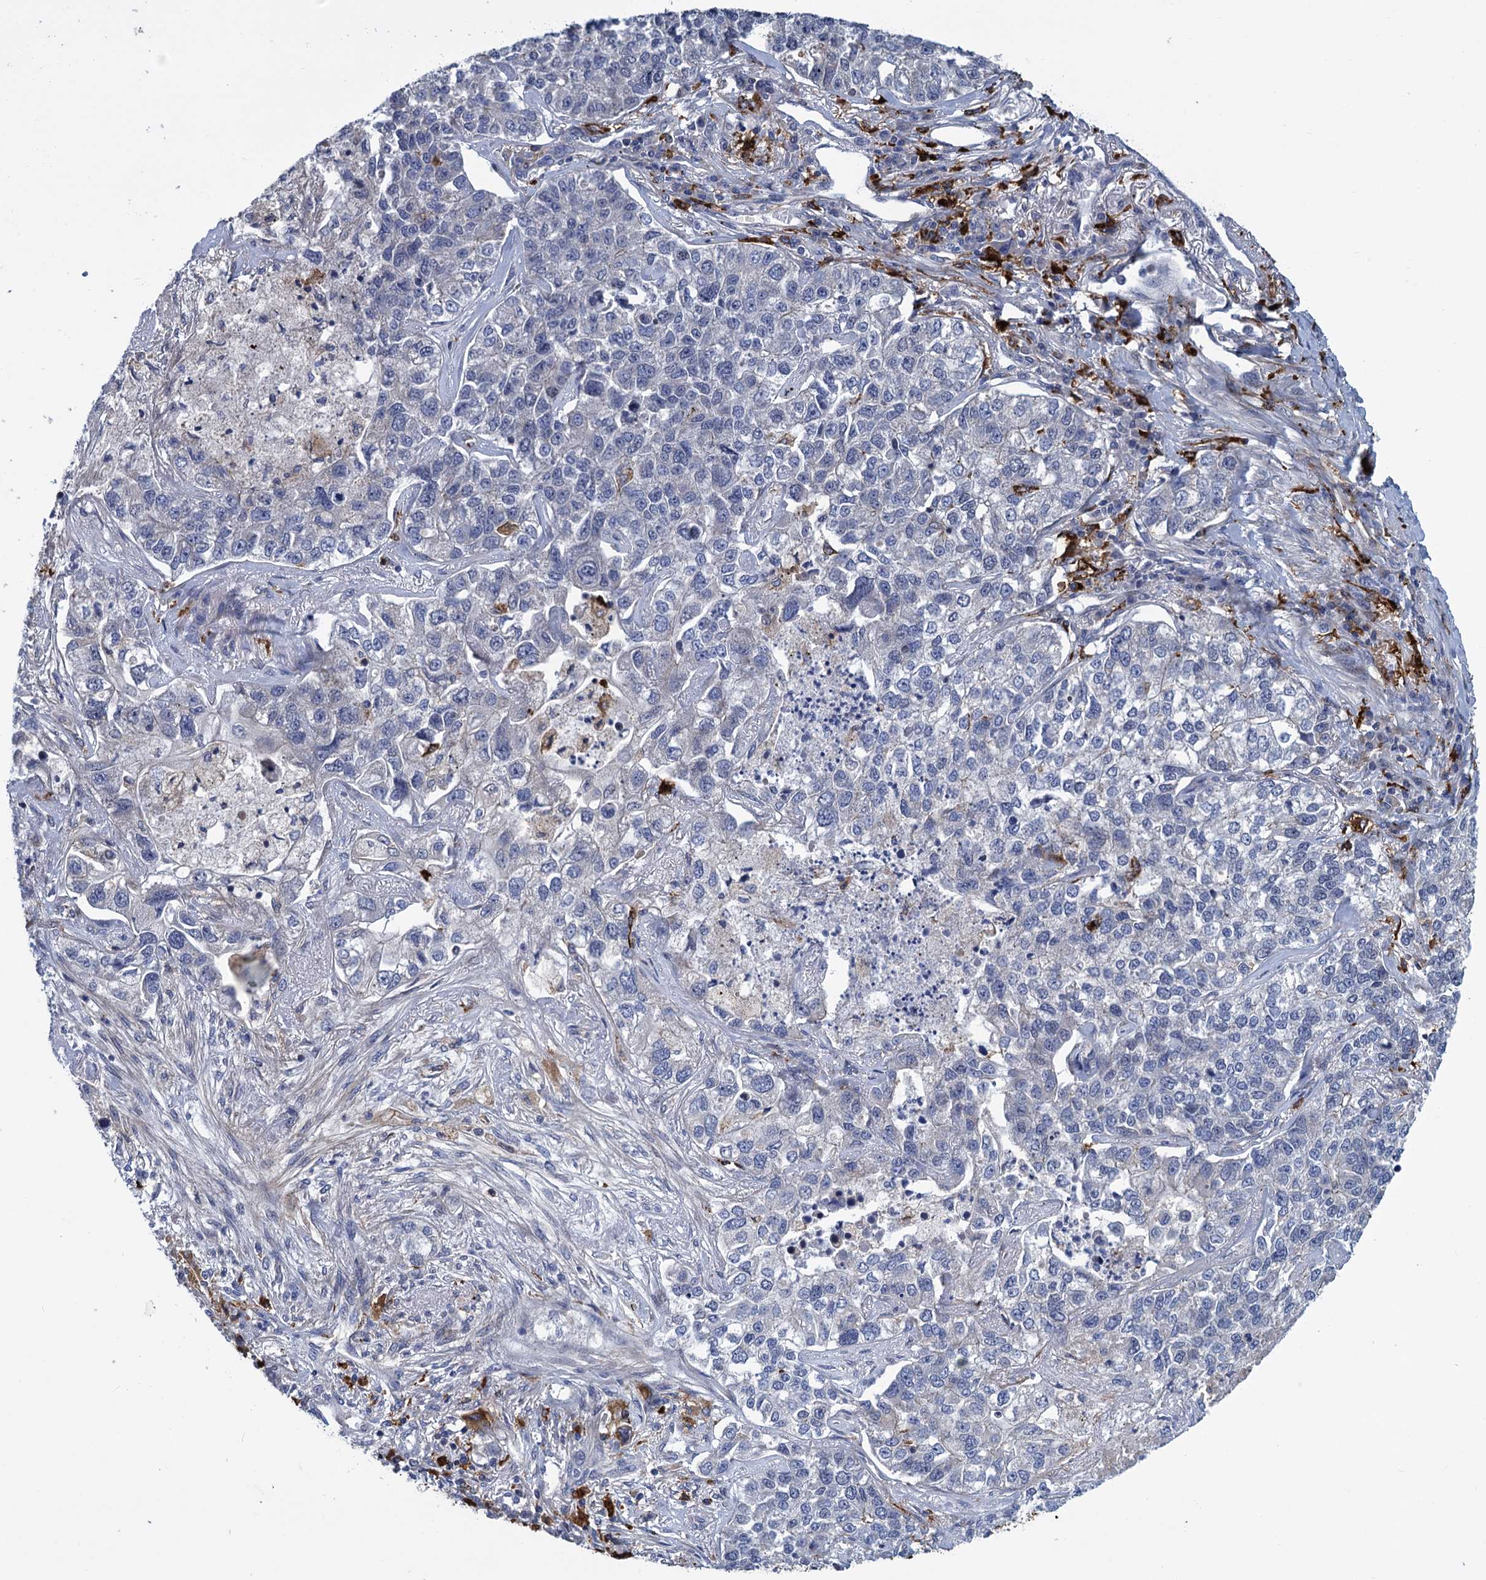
{"staining": {"intensity": "negative", "quantity": "none", "location": "none"}, "tissue": "lung cancer", "cell_type": "Tumor cells", "image_type": "cancer", "snomed": [{"axis": "morphology", "description": "Adenocarcinoma, NOS"}, {"axis": "topography", "description": "Lung"}], "caption": "High magnification brightfield microscopy of lung cancer (adenocarcinoma) stained with DAB (3,3'-diaminobenzidine) (brown) and counterstained with hematoxylin (blue): tumor cells show no significant positivity.", "gene": "DNHD1", "patient": {"sex": "male", "age": 49}}